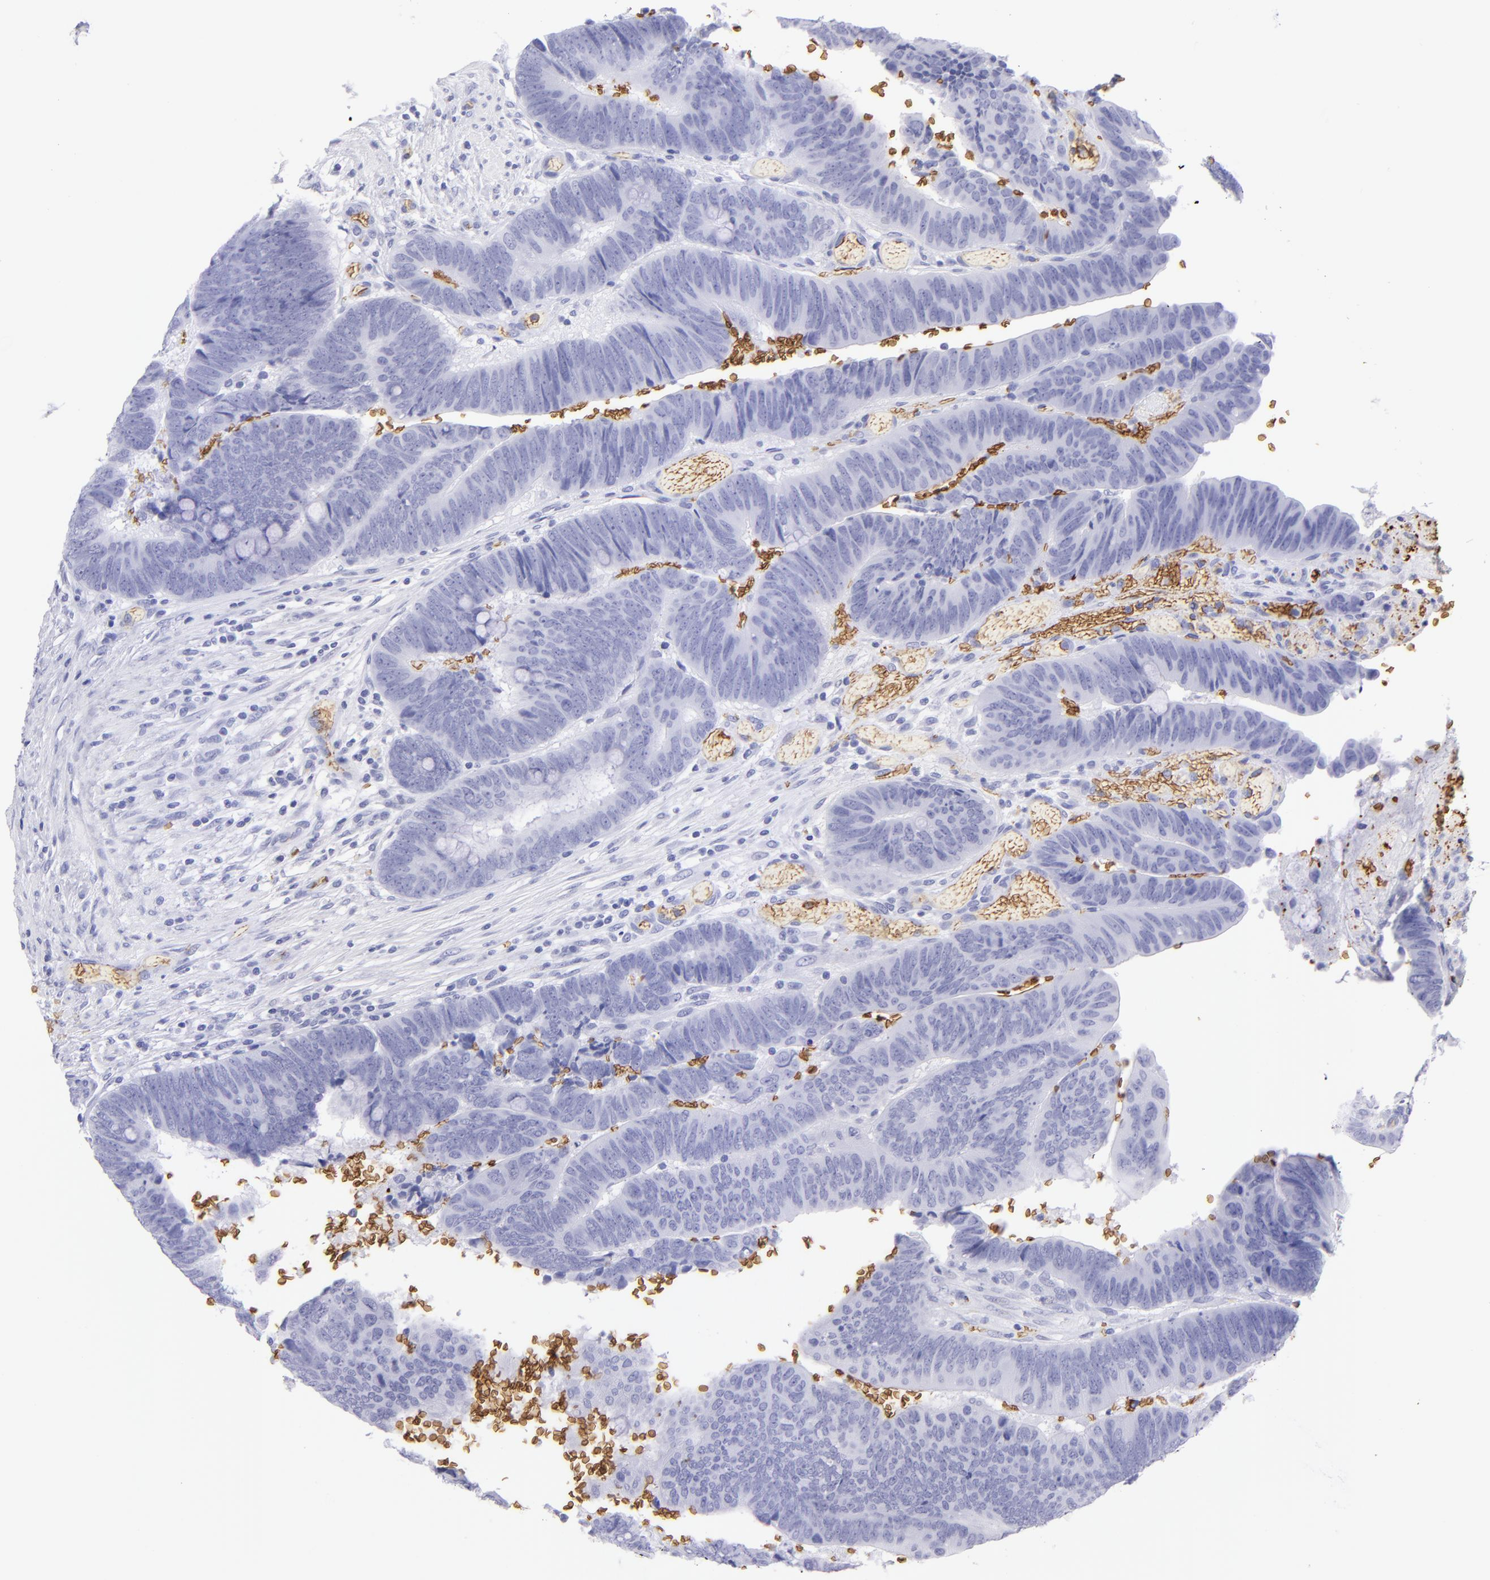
{"staining": {"intensity": "negative", "quantity": "none", "location": "none"}, "tissue": "colorectal cancer", "cell_type": "Tumor cells", "image_type": "cancer", "snomed": [{"axis": "morphology", "description": "Normal tissue, NOS"}, {"axis": "morphology", "description": "Adenocarcinoma, NOS"}, {"axis": "topography", "description": "Rectum"}], "caption": "Human adenocarcinoma (colorectal) stained for a protein using immunohistochemistry (IHC) reveals no staining in tumor cells.", "gene": "GYPA", "patient": {"sex": "male", "age": 92}}